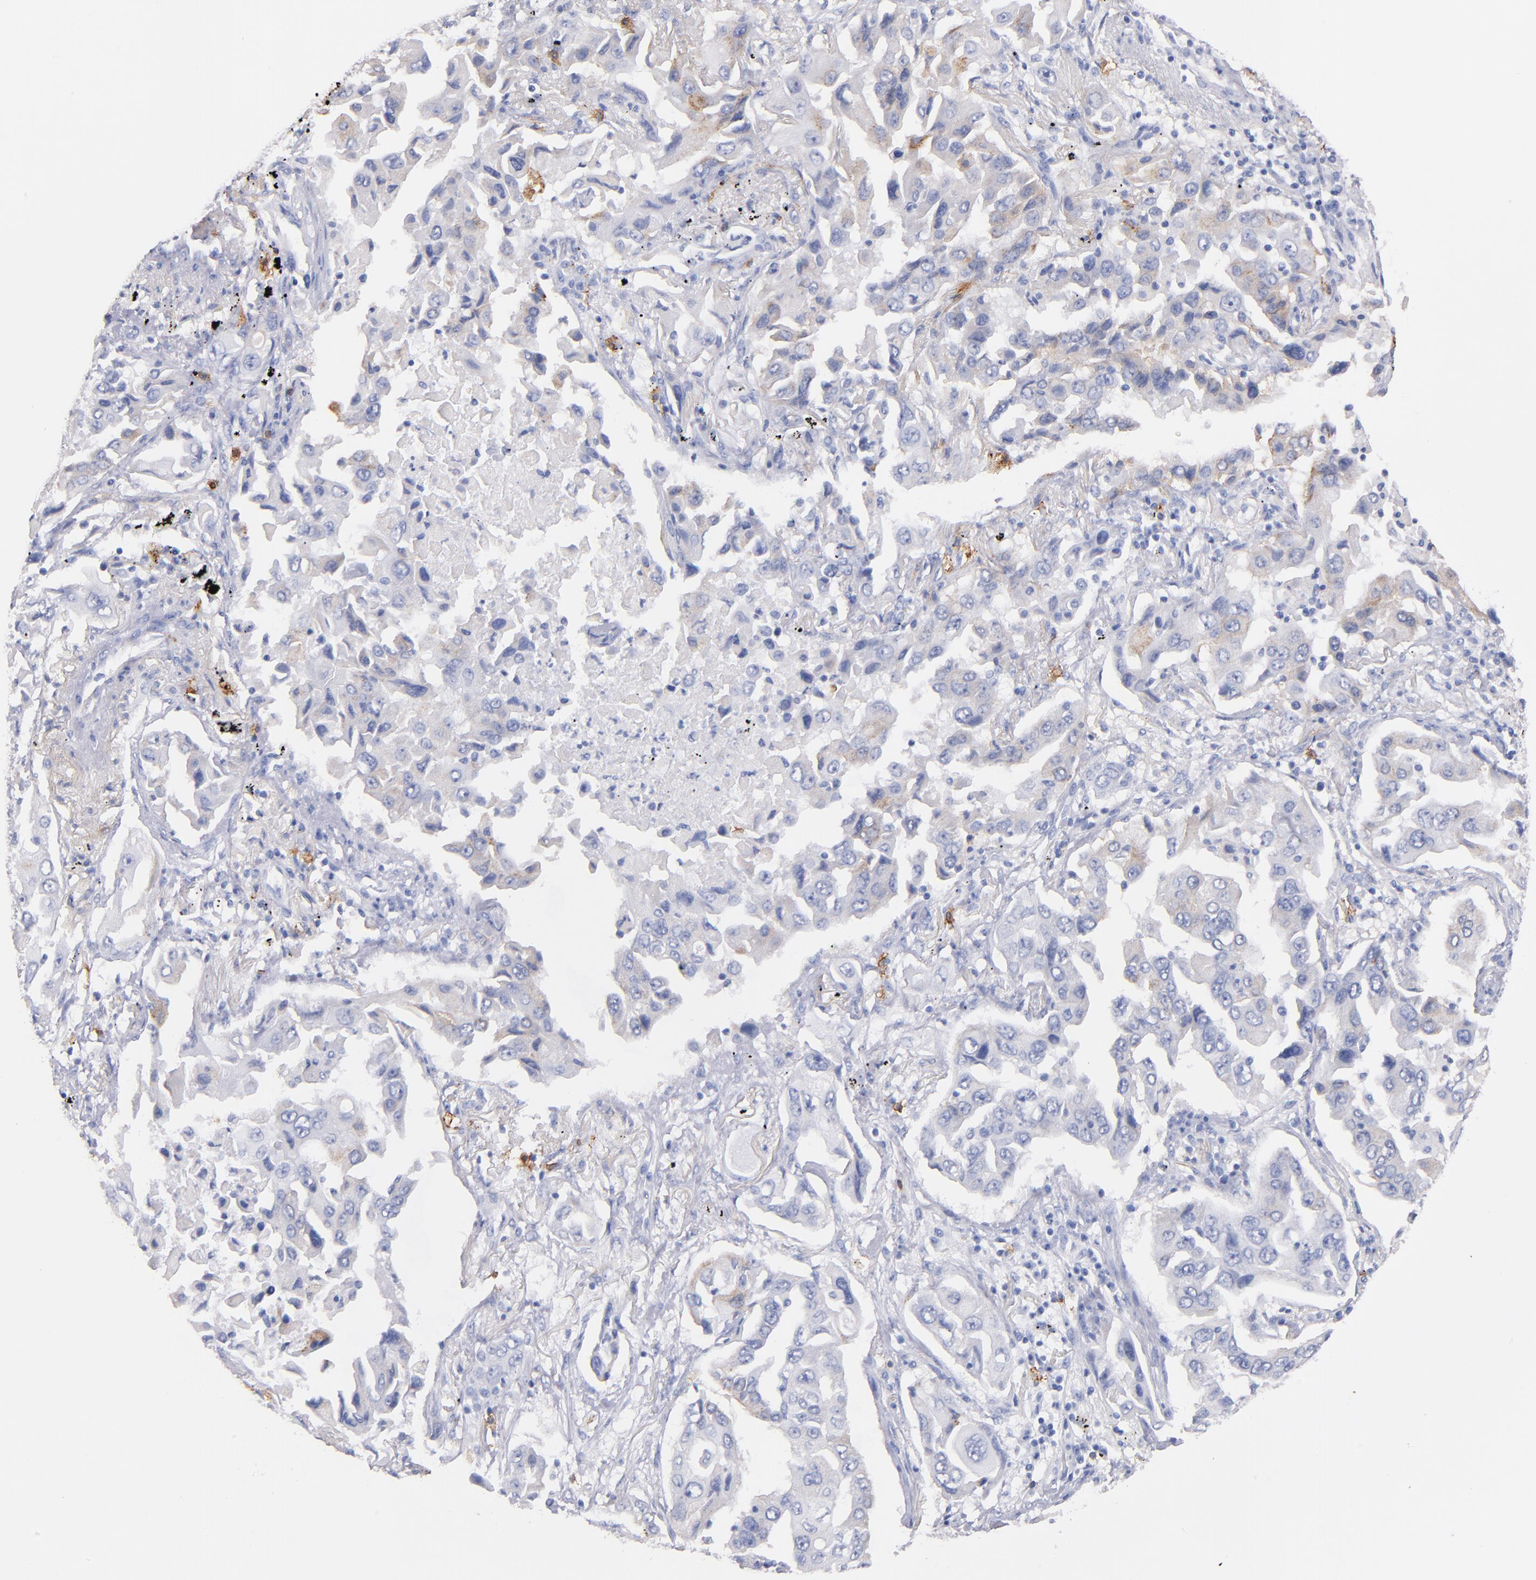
{"staining": {"intensity": "weak", "quantity": "<25%", "location": "cytoplasmic/membranous"}, "tissue": "lung cancer", "cell_type": "Tumor cells", "image_type": "cancer", "snomed": [{"axis": "morphology", "description": "Adenocarcinoma, NOS"}, {"axis": "topography", "description": "Lung"}], "caption": "This histopathology image is of adenocarcinoma (lung) stained with immunohistochemistry (IHC) to label a protein in brown with the nuclei are counter-stained blue. There is no positivity in tumor cells. Brightfield microscopy of immunohistochemistry stained with DAB (brown) and hematoxylin (blue), captured at high magnification.", "gene": "KIT", "patient": {"sex": "female", "age": 65}}